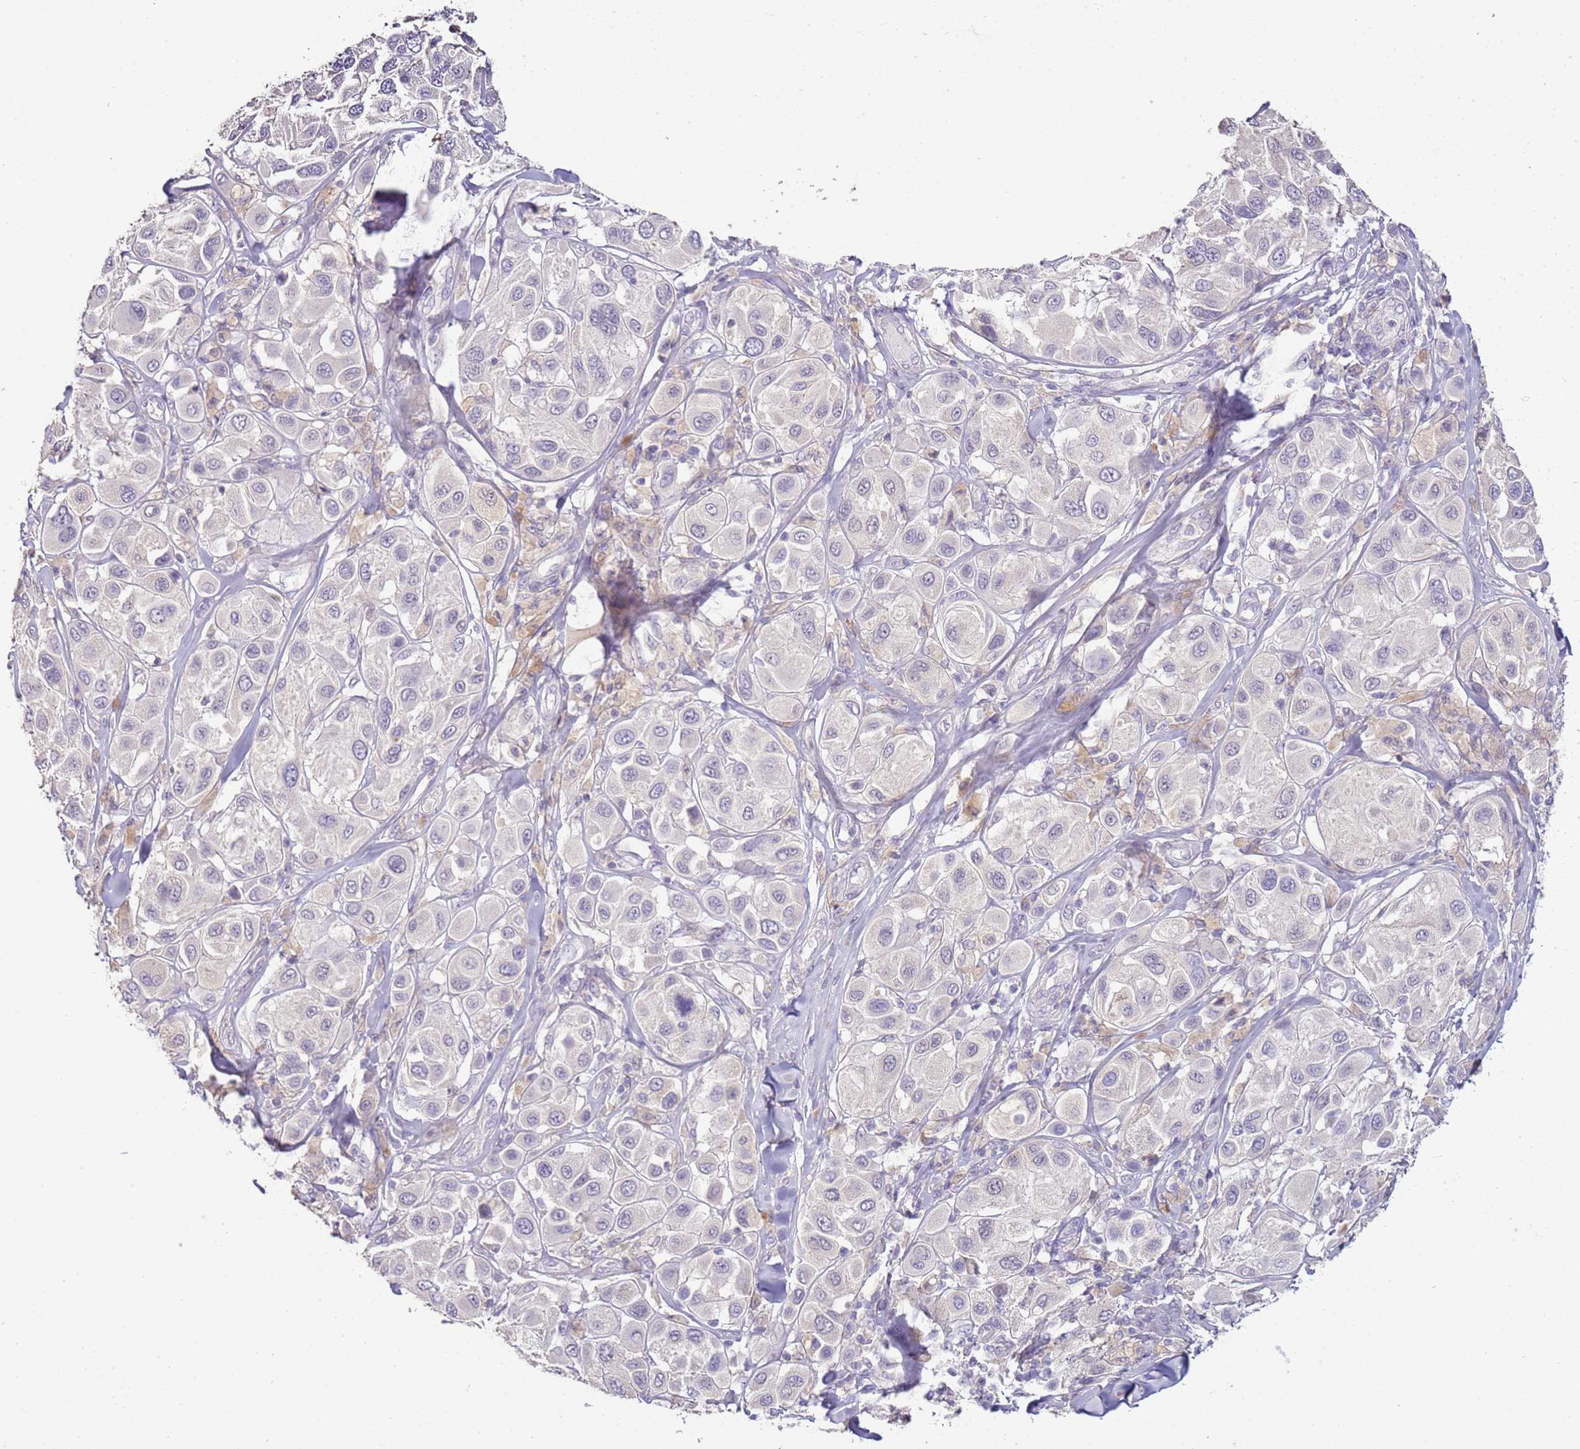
{"staining": {"intensity": "negative", "quantity": "none", "location": "none"}, "tissue": "melanoma", "cell_type": "Tumor cells", "image_type": "cancer", "snomed": [{"axis": "morphology", "description": "Malignant melanoma, Metastatic site"}, {"axis": "topography", "description": "Skin"}], "caption": "The IHC photomicrograph has no significant staining in tumor cells of malignant melanoma (metastatic site) tissue.", "gene": "IL2RG", "patient": {"sex": "male", "age": 41}}